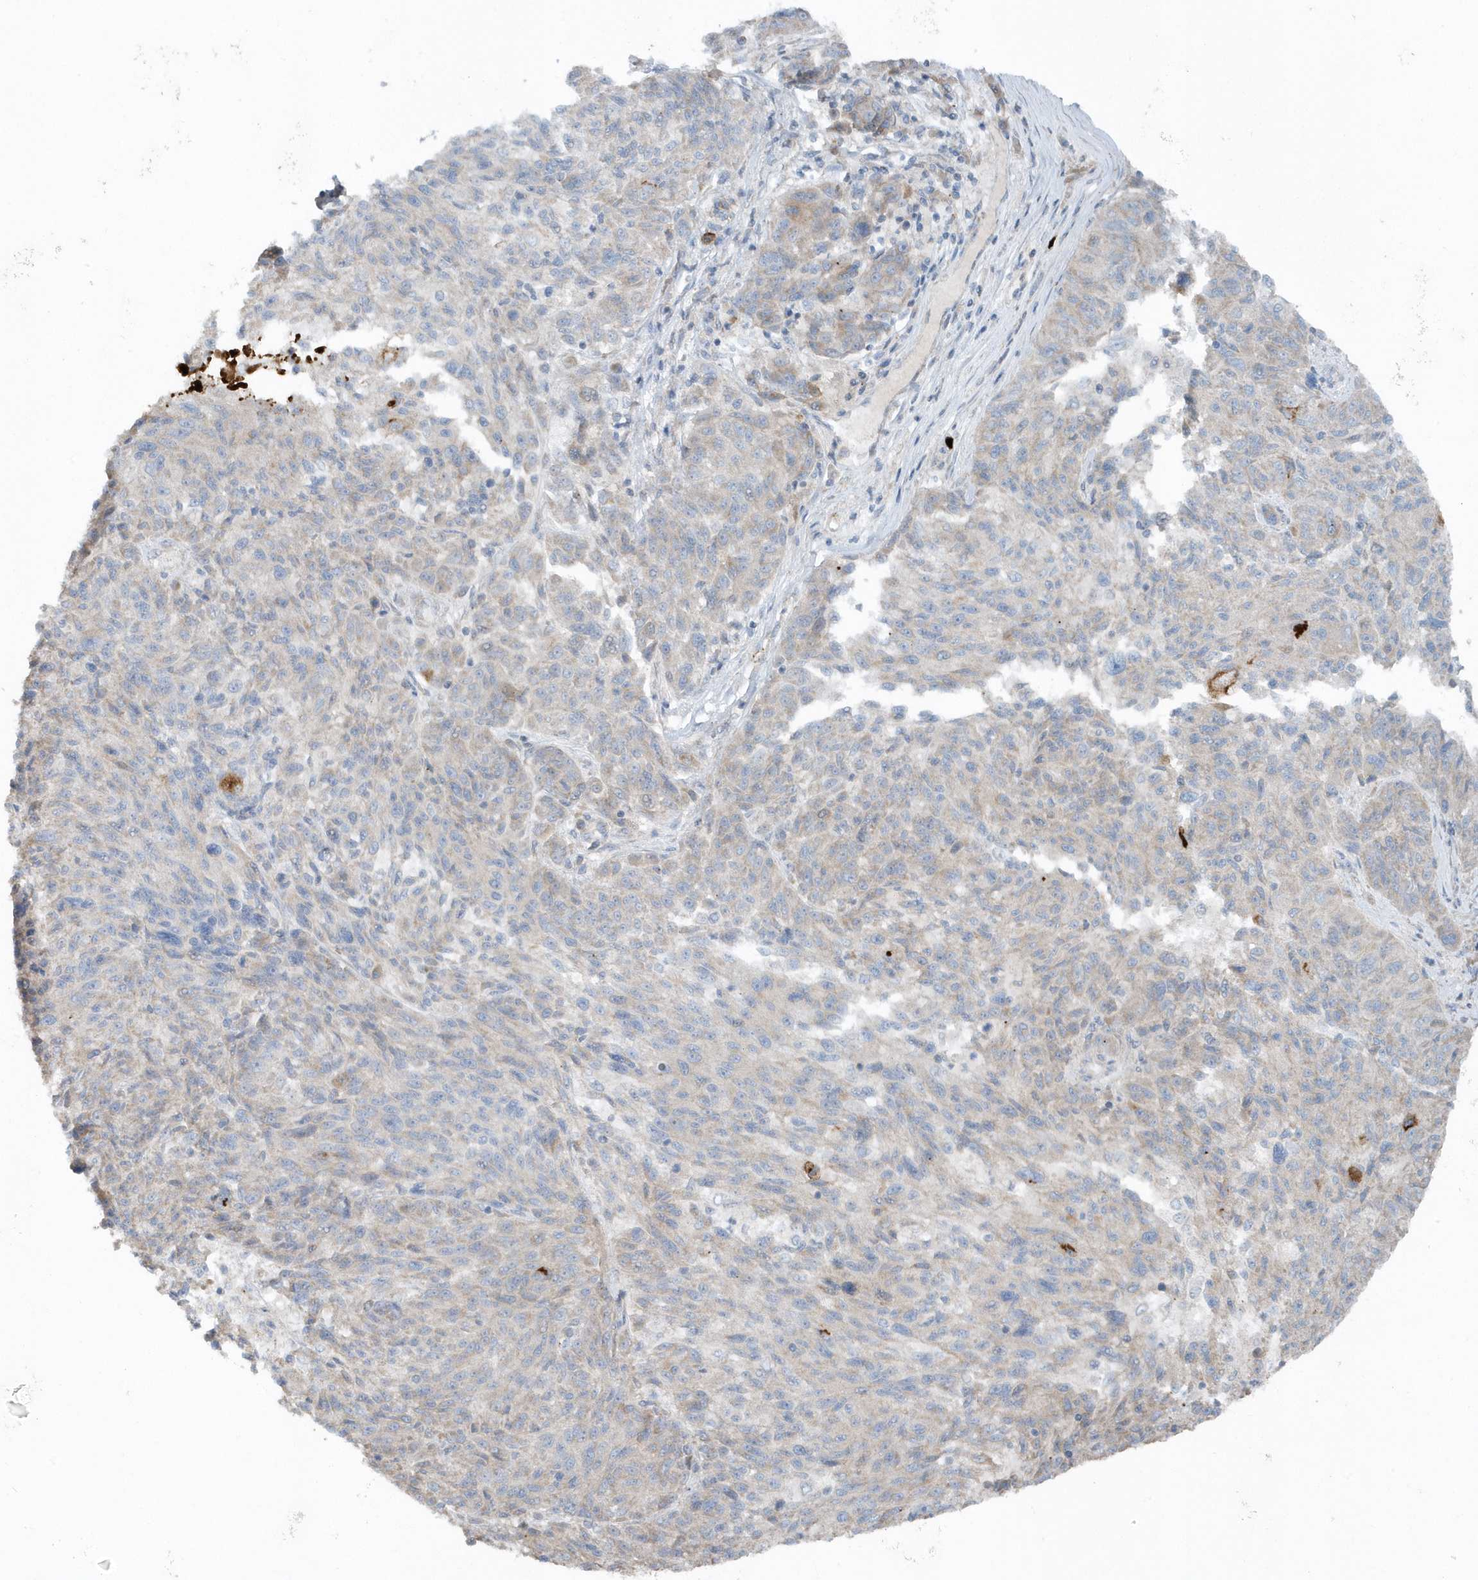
{"staining": {"intensity": "negative", "quantity": "none", "location": "none"}, "tissue": "melanoma", "cell_type": "Tumor cells", "image_type": "cancer", "snomed": [{"axis": "morphology", "description": "Malignant melanoma, NOS"}, {"axis": "topography", "description": "Skin"}], "caption": "Immunohistochemistry micrograph of melanoma stained for a protein (brown), which demonstrates no positivity in tumor cells. The staining was performed using DAB (3,3'-diaminobenzidine) to visualize the protein expression in brown, while the nuclei were stained in blue with hematoxylin (Magnification: 20x).", "gene": "SLC38A2", "patient": {"sex": "male", "age": 53}}